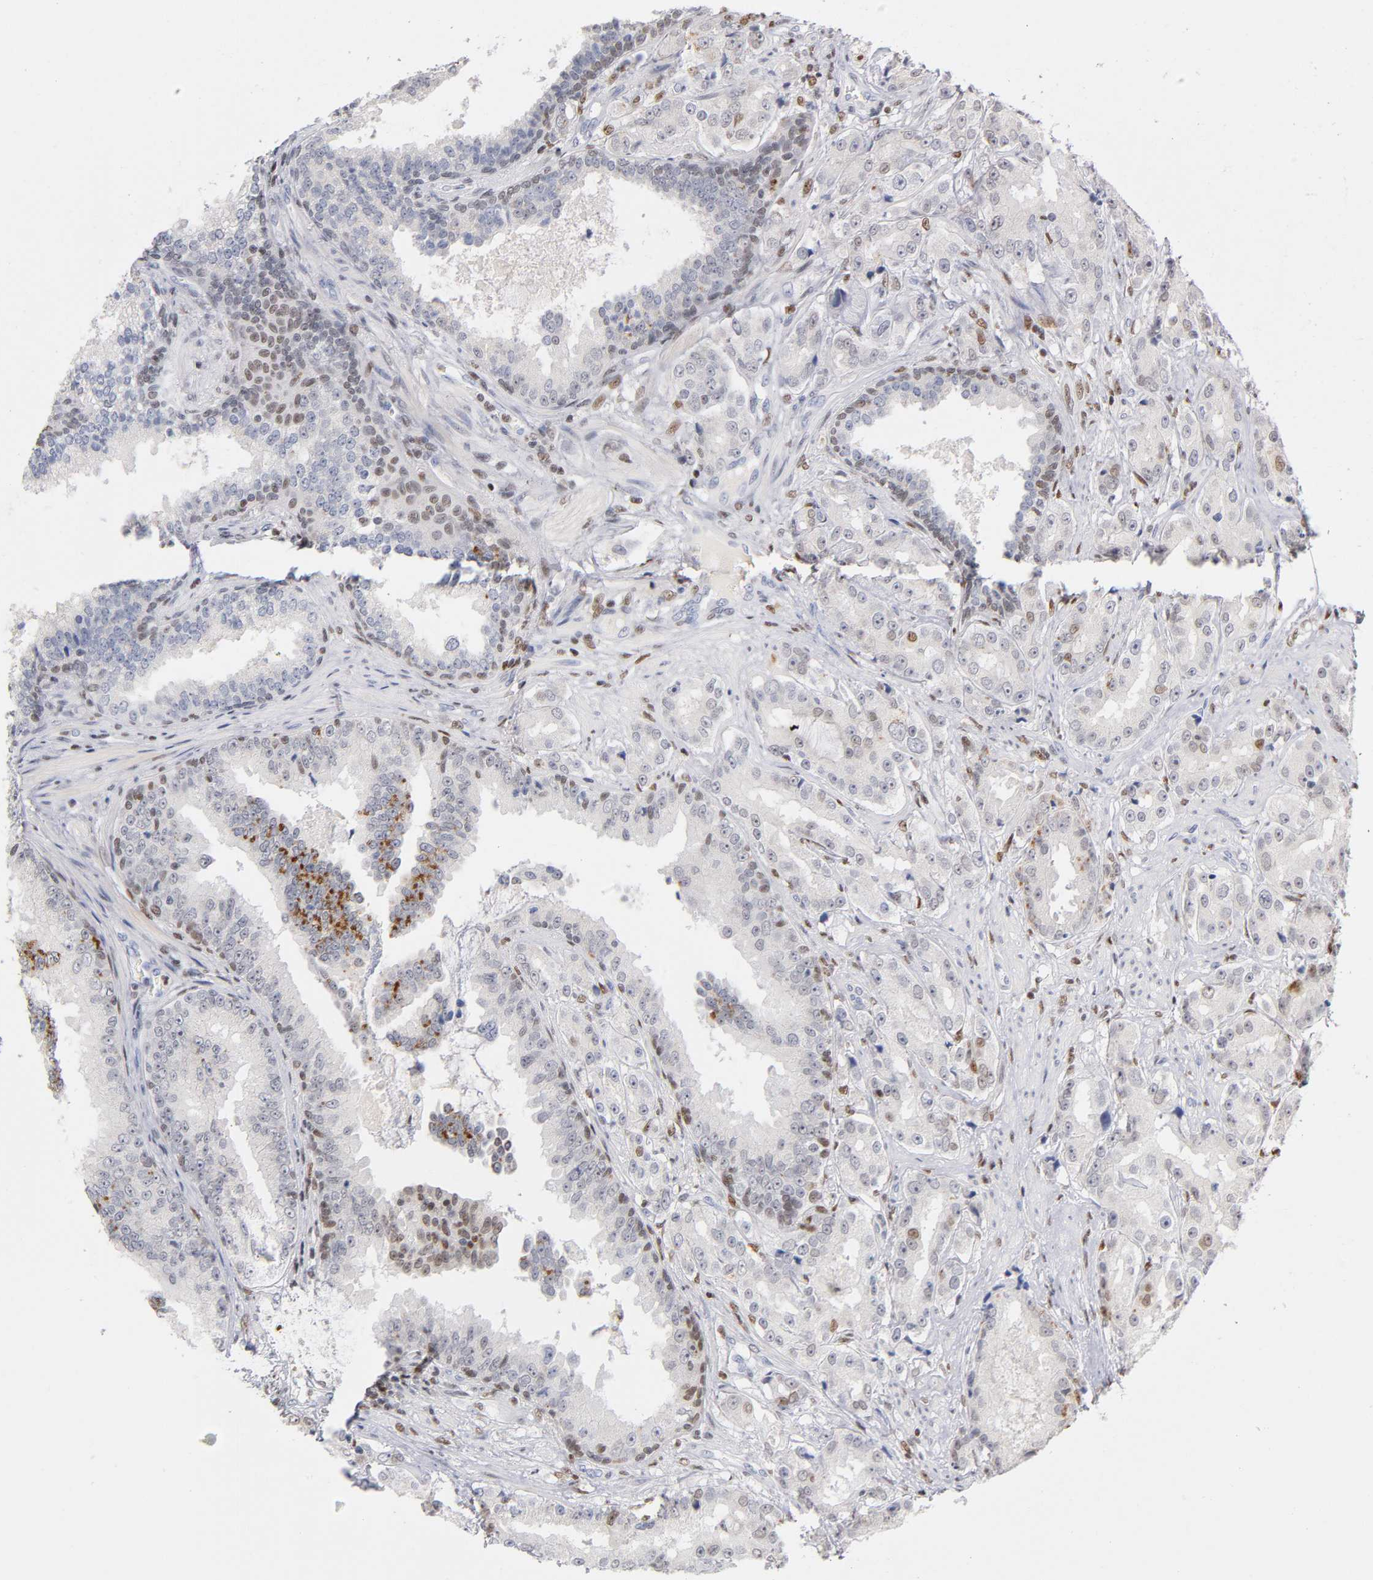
{"staining": {"intensity": "moderate", "quantity": "25%-75%", "location": "cytoplasmic/membranous,nuclear"}, "tissue": "prostate cancer", "cell_type": "Tumor cells", "image_type": "cancer", "snomed": [{"axis": "morphology", "description": "Adenocarcinoma, High grade"}, {"axis": "topography", "description": "Prostate"}], "caption": "Immunohistochemical staining of high-grade adenocarcinoma (prostate) reveals medium levels of moderate cytoplasmic/membranous and nuclear protein expression in about 25%-75% of tumor cells.", "gene": "RUNX1", "patient": {"sex": "male", "age": 73}}